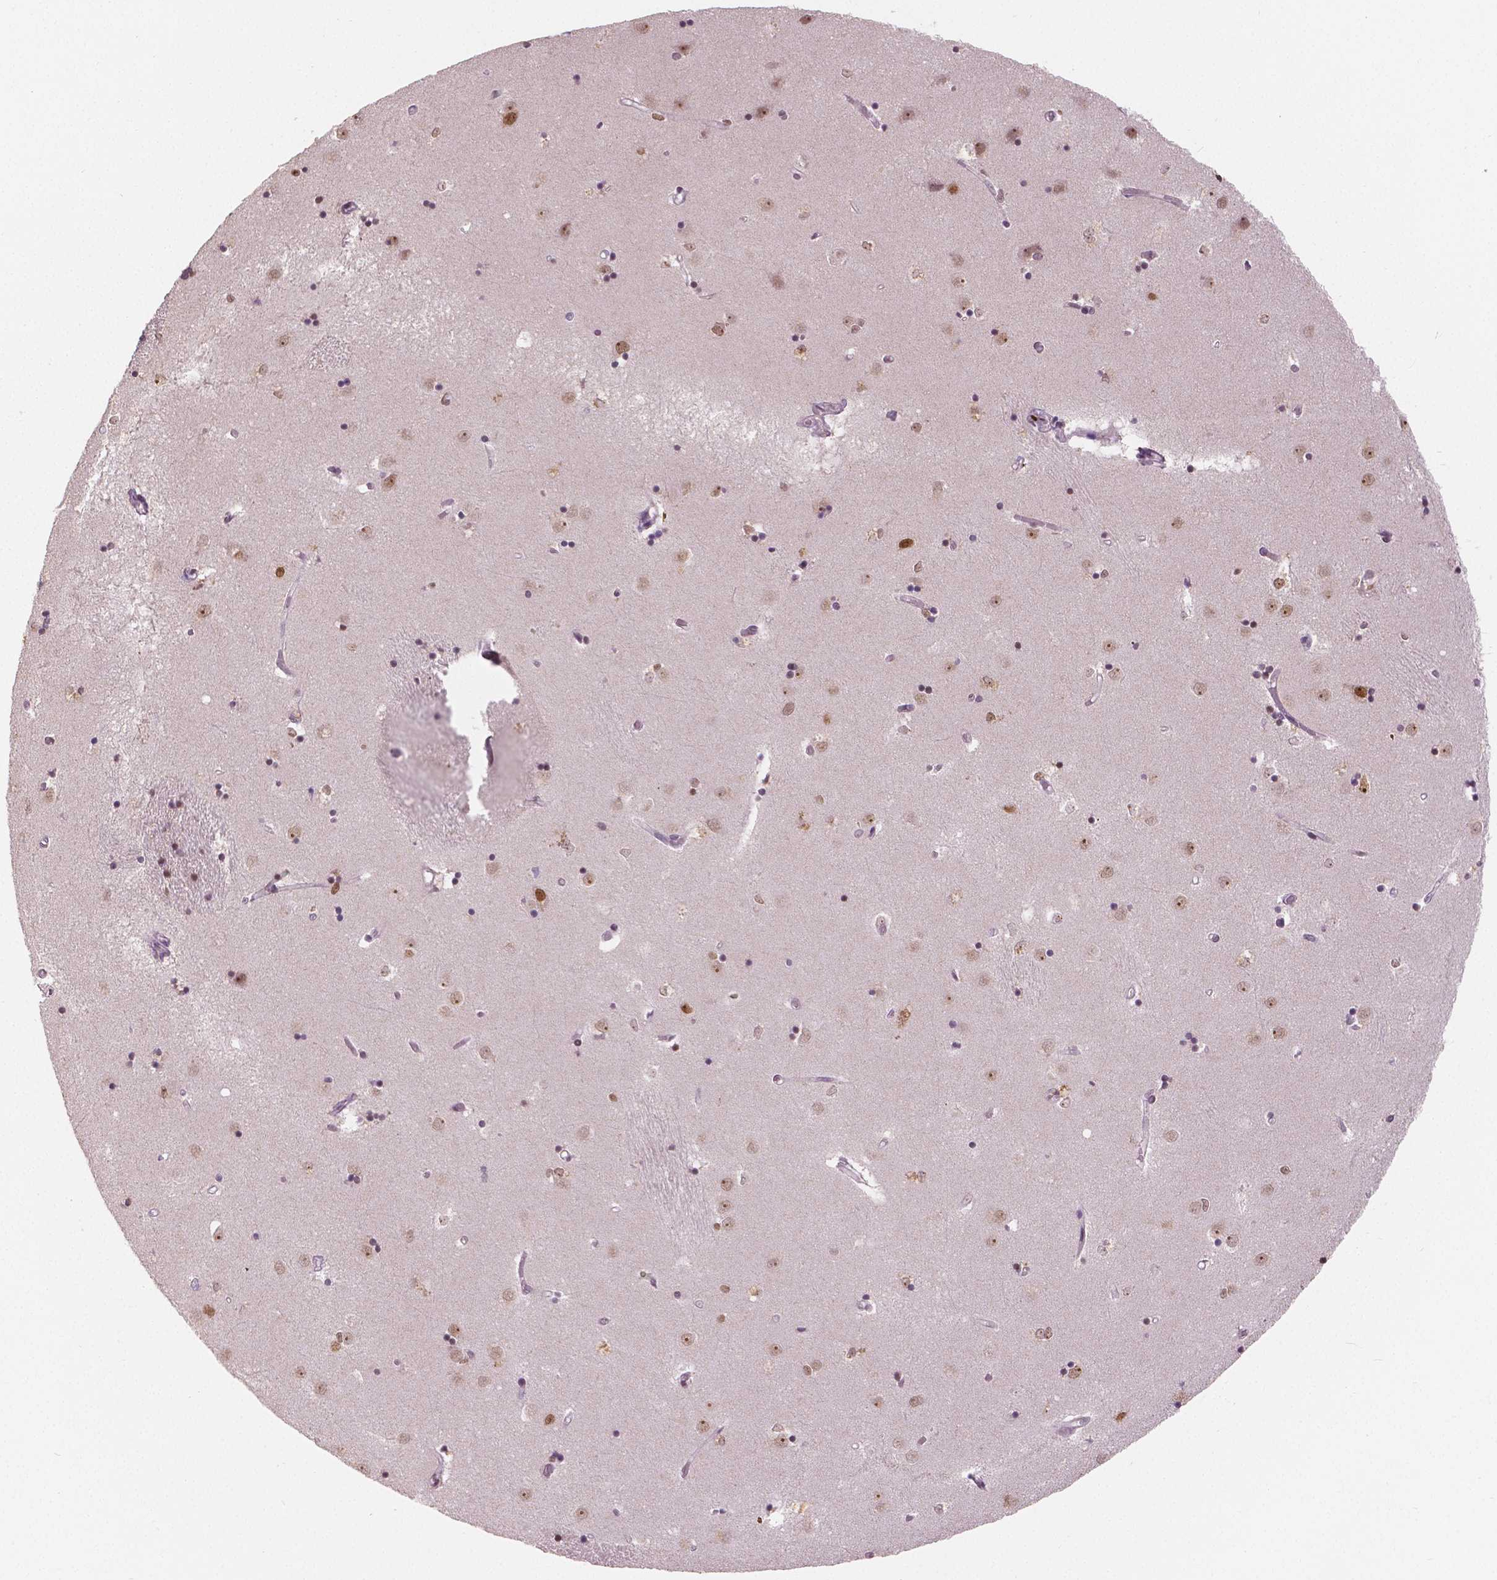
{"staining": {"intensity": "weak", "quantity": "<25%", "location": "nuclear"}, "tissue": "caudate", "cell_type": "Glial cells", "image_type": "normal", "snomed": [{"axis": "morphology", "description": "Normal tissue, NOS"}, {"axis": "topography", "description": "Lateral ventricle wall"}], "caption": "IHC of benign caudate shows no positivity in glial cells.", "gene": "NSD2", "patient": {"sex": "male", "age": 54}}